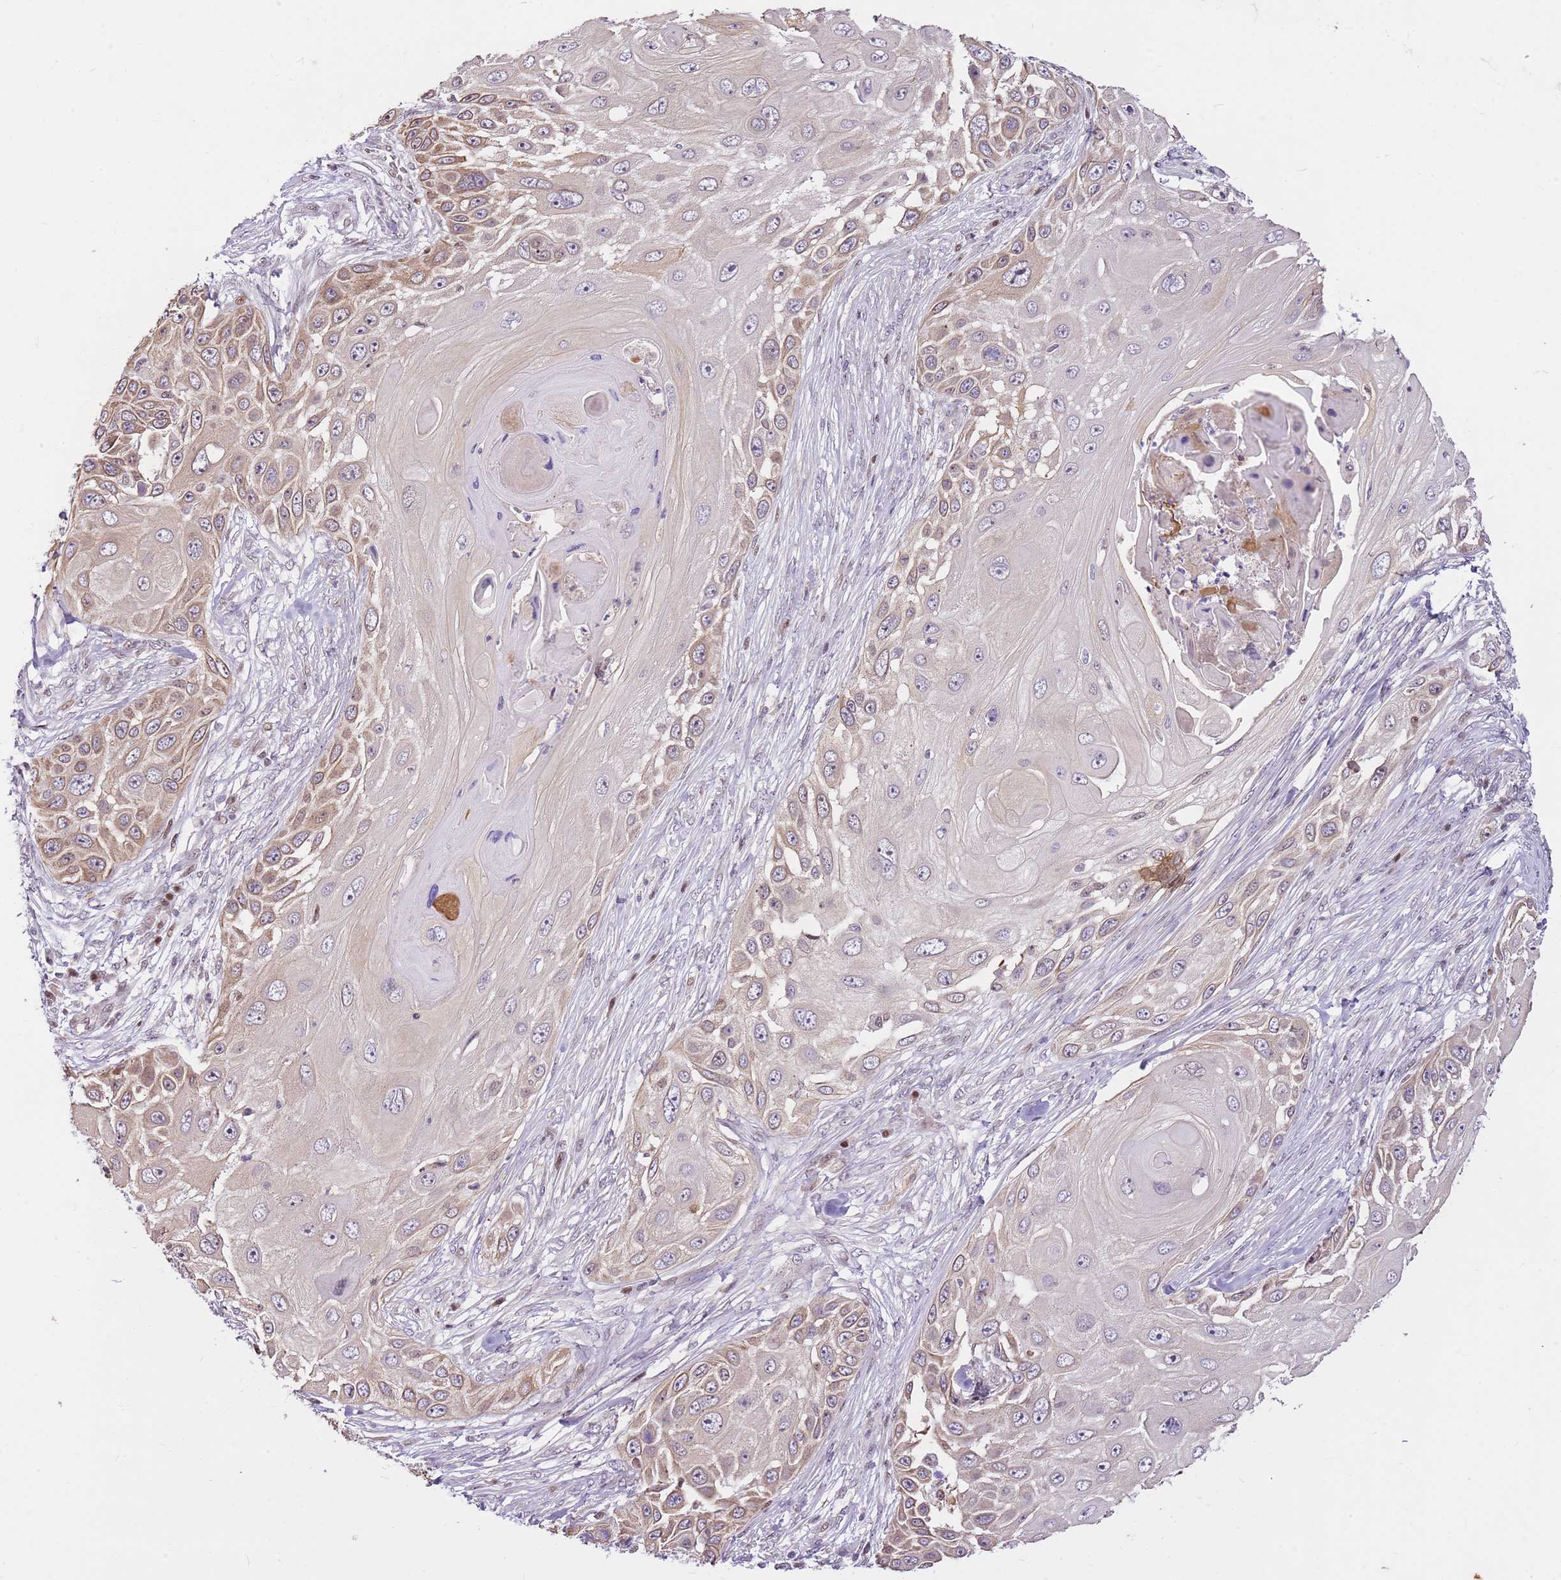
{"staining": {"intensity": "weak", "quantity": "25%-75%", "location": "cytoplasmic/membranous"}, "tissue": "skin cancer", "cell_type": "Tumor cells", "image_type": "cancer", "snomed": [{"axis": "morphology", "description": "Squamous cell carcinoma, NOS"}, {"axis": "topography", "description": "Skin"}], "caption": "The histopathology image exhibits a brown stain indicating the presence of a protein in the cytoplasmic/membranous of tumor cells in skin squamous cell carcinoma.", "gene": "RFK", "patient": {"sex": "female", "age": 44}}